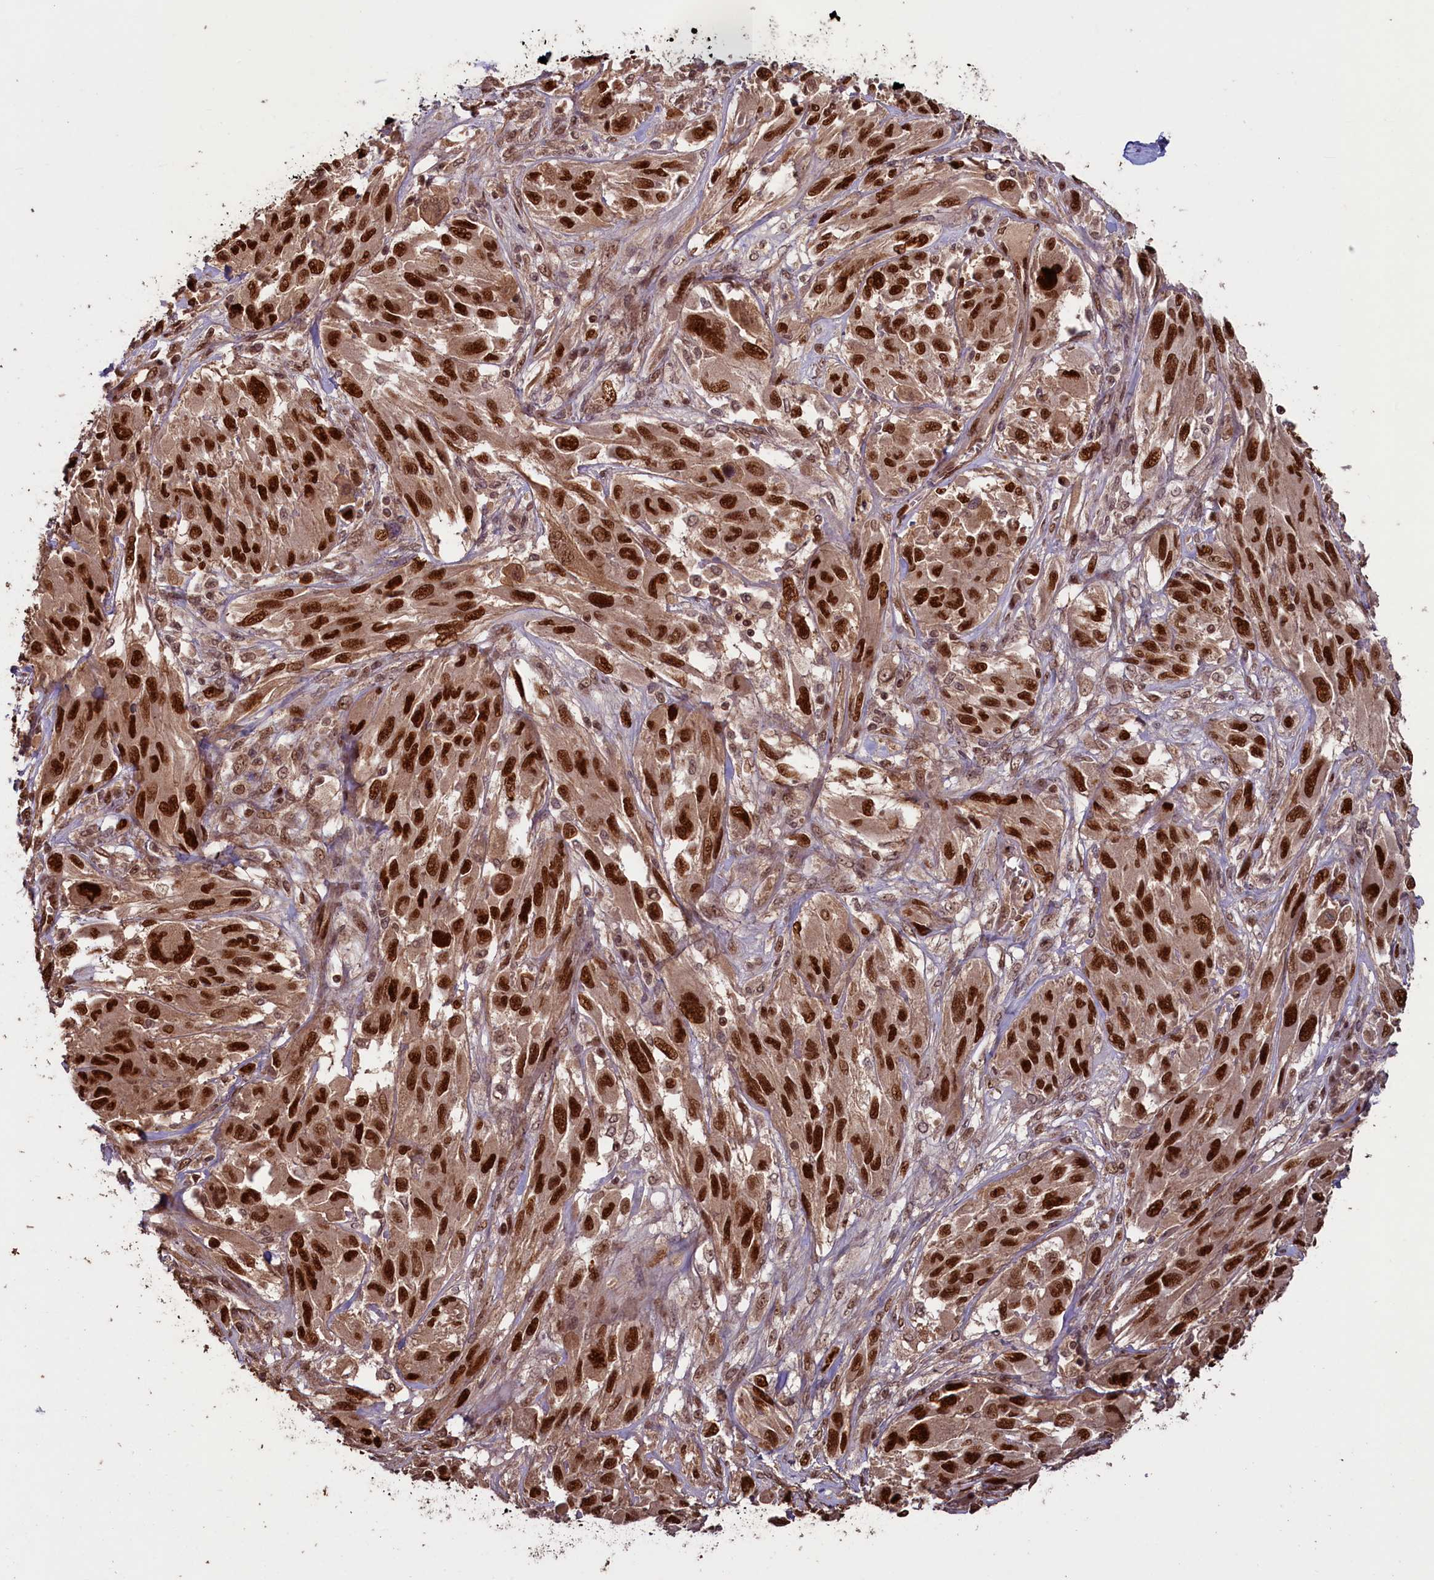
{"staining": {"intensity": "strong", "quantity": ">75%", "location": "nuclear"}, "tissue": "melanoma", "cell_type": "Tumor cells", "image_type": "cancer", "snomed": [{"axis": "morphology", "description": "Malignant melanoma, NOS"}, {"axis": "topography", "description": "Skin"}], "caption": "Malignant melanoma stained for a protein (brown) reveals strong nuclear positive staining in approximately >75% of tumor cells.", "gene": "NAE1", "patient": {"sex": "female", "age": 91}}